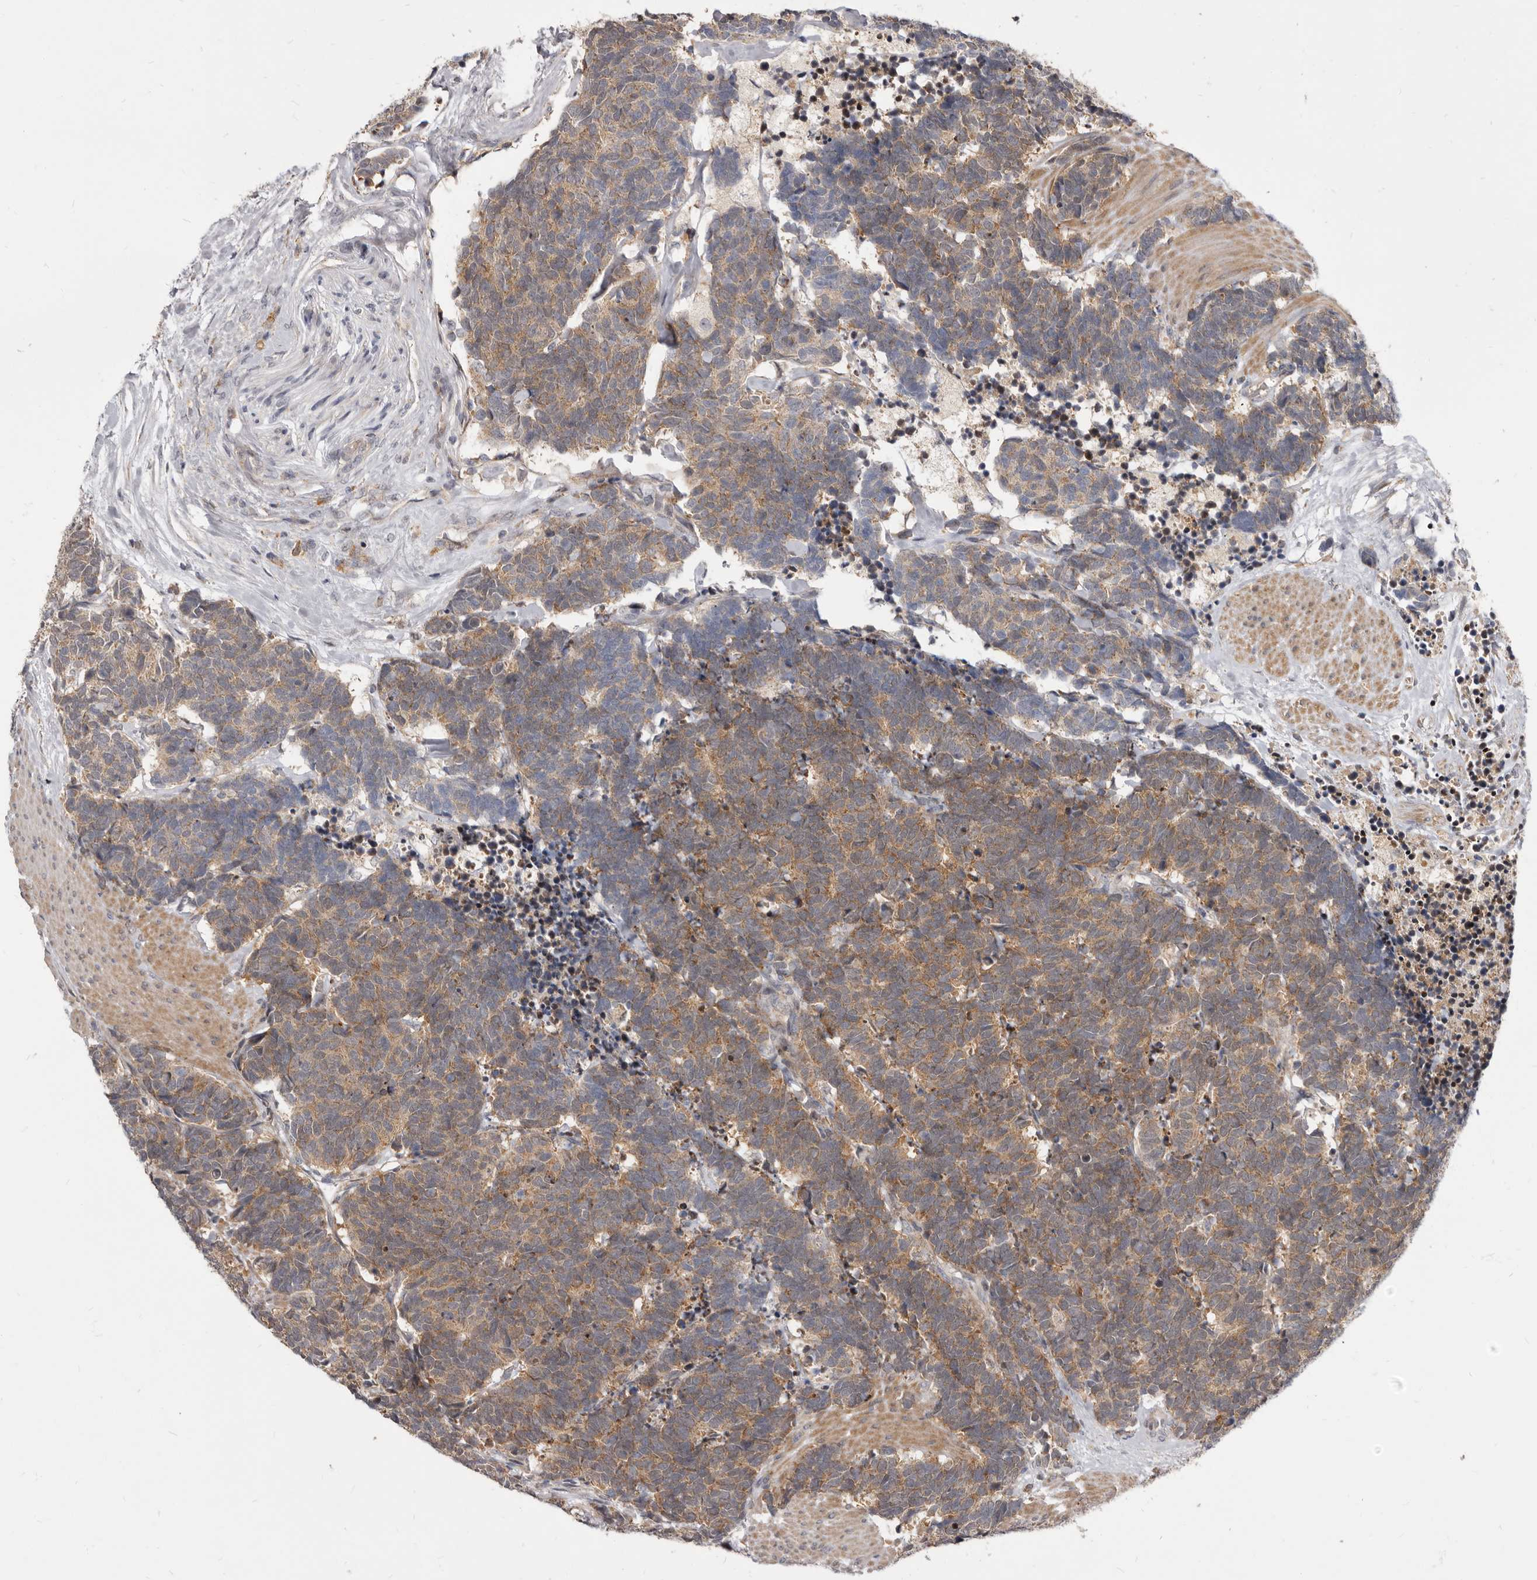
{"staining": {"intensity": "moderate", "quantity": ">75%", "location": "cytoplasmic/membranous"}, "tissue": "carcinoid", "cell_type": "Tumor cells", "image_type": "cancer", "snomed": [{"axis": "morphology", "description": "Carcinoma, NOS"}, {"axis": "morphology", "description": "Carcinoid, malignant, NOS"}, {"axis": "topography", "description": "Urinary bladder"}], "caption": "Malignant carcinoid stained for a protein (brown) shows moderate cytoplasmic/membranous positive positivity in approximately >75% of tumor cells.", "gene": "SMC4", "patient": {"sex": "male", "age": 57}}